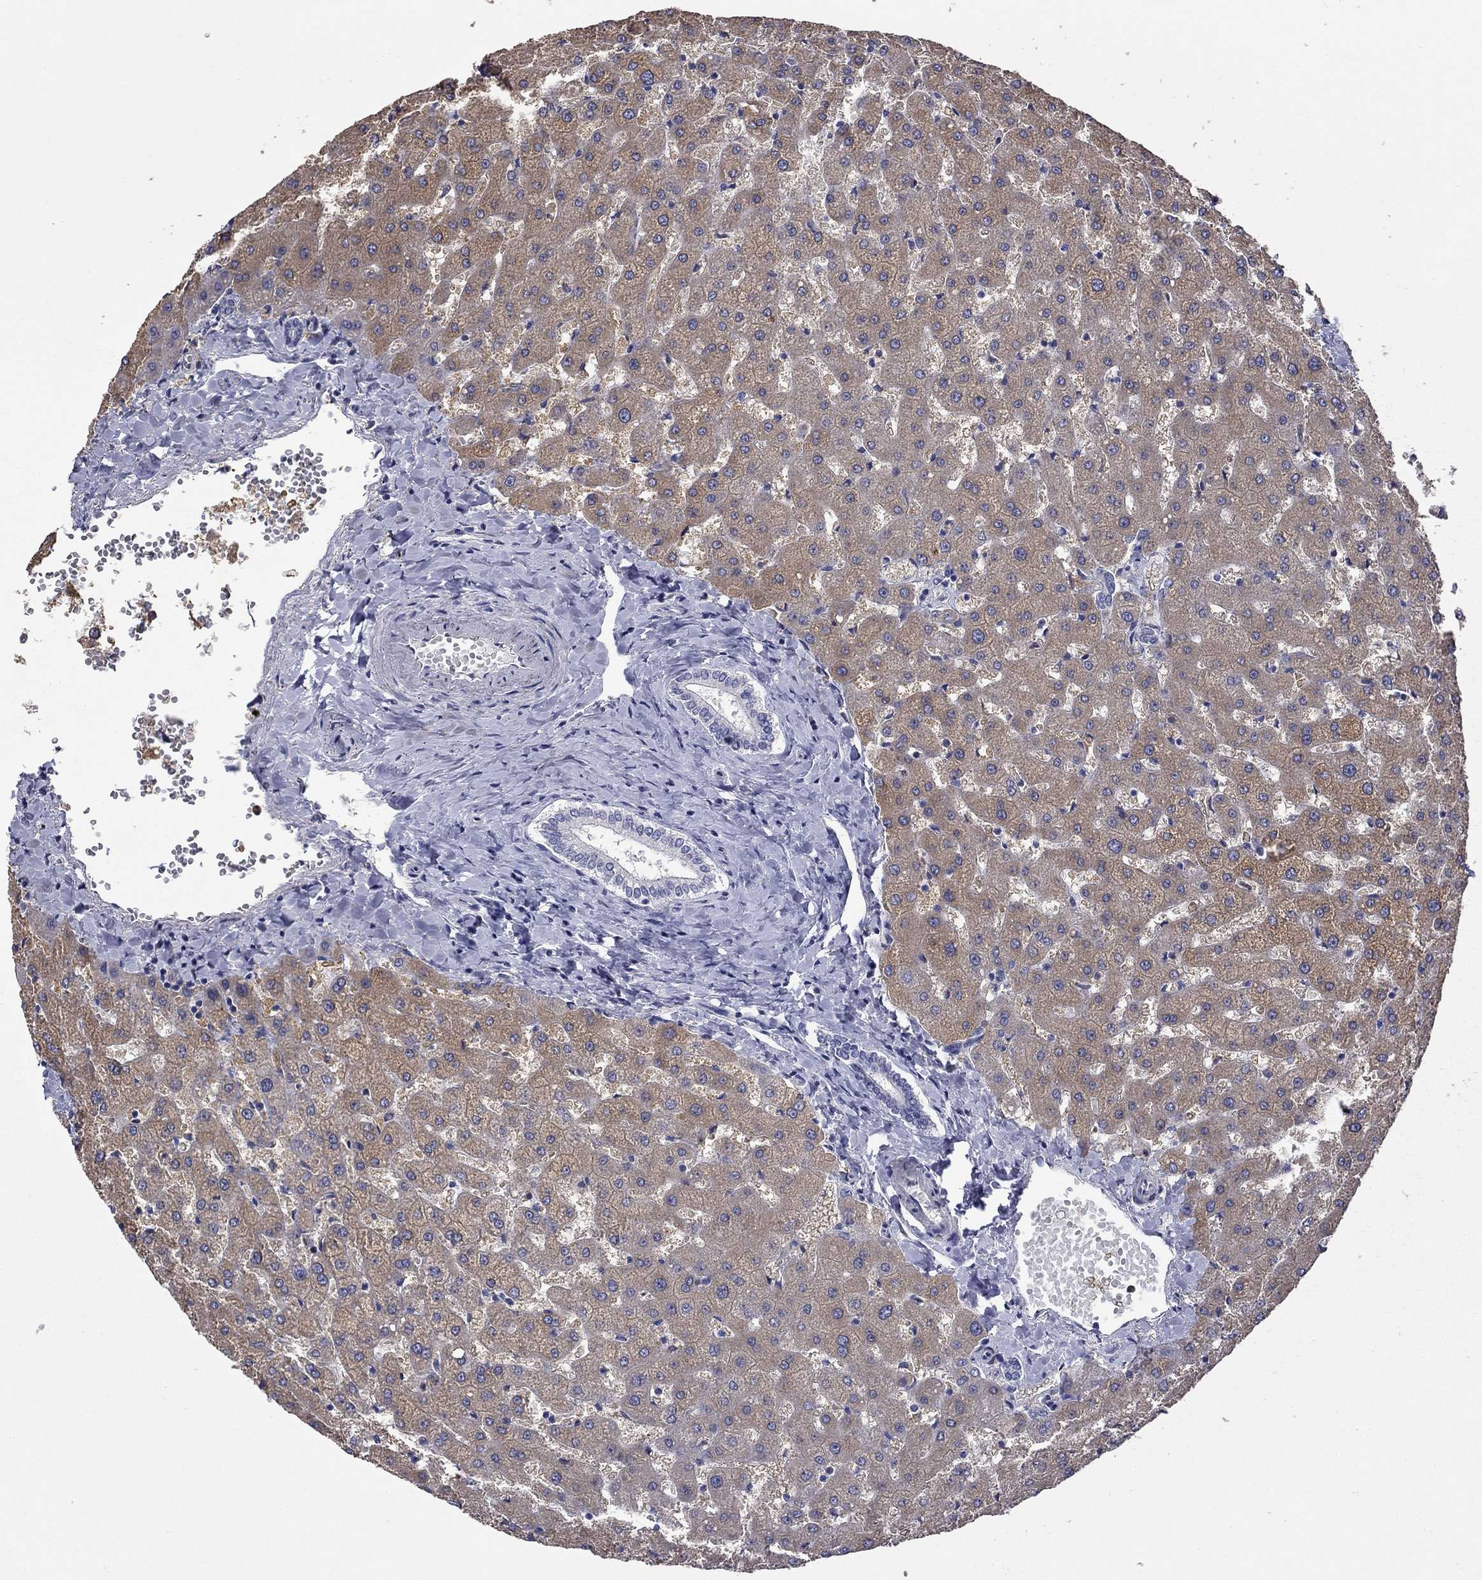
{"staining": {"intensity": "negative", "quantity": "none", "location": "none"}, "tissue": "liver", "cell_type": "Cholangiocytes", "image_type": "normal", "snomed": [{"axis": "morphology", "description": "Normal tissue, NOS"}, {"axis": "topography", "description": "Liver"}], "caption": "Immunohistochemistry (IHC) of unremarkable human liver exhibits no expression in cholangiocytes.", "gene": "CAMKK2", "patient": {"sex": "female", "age": 50}}